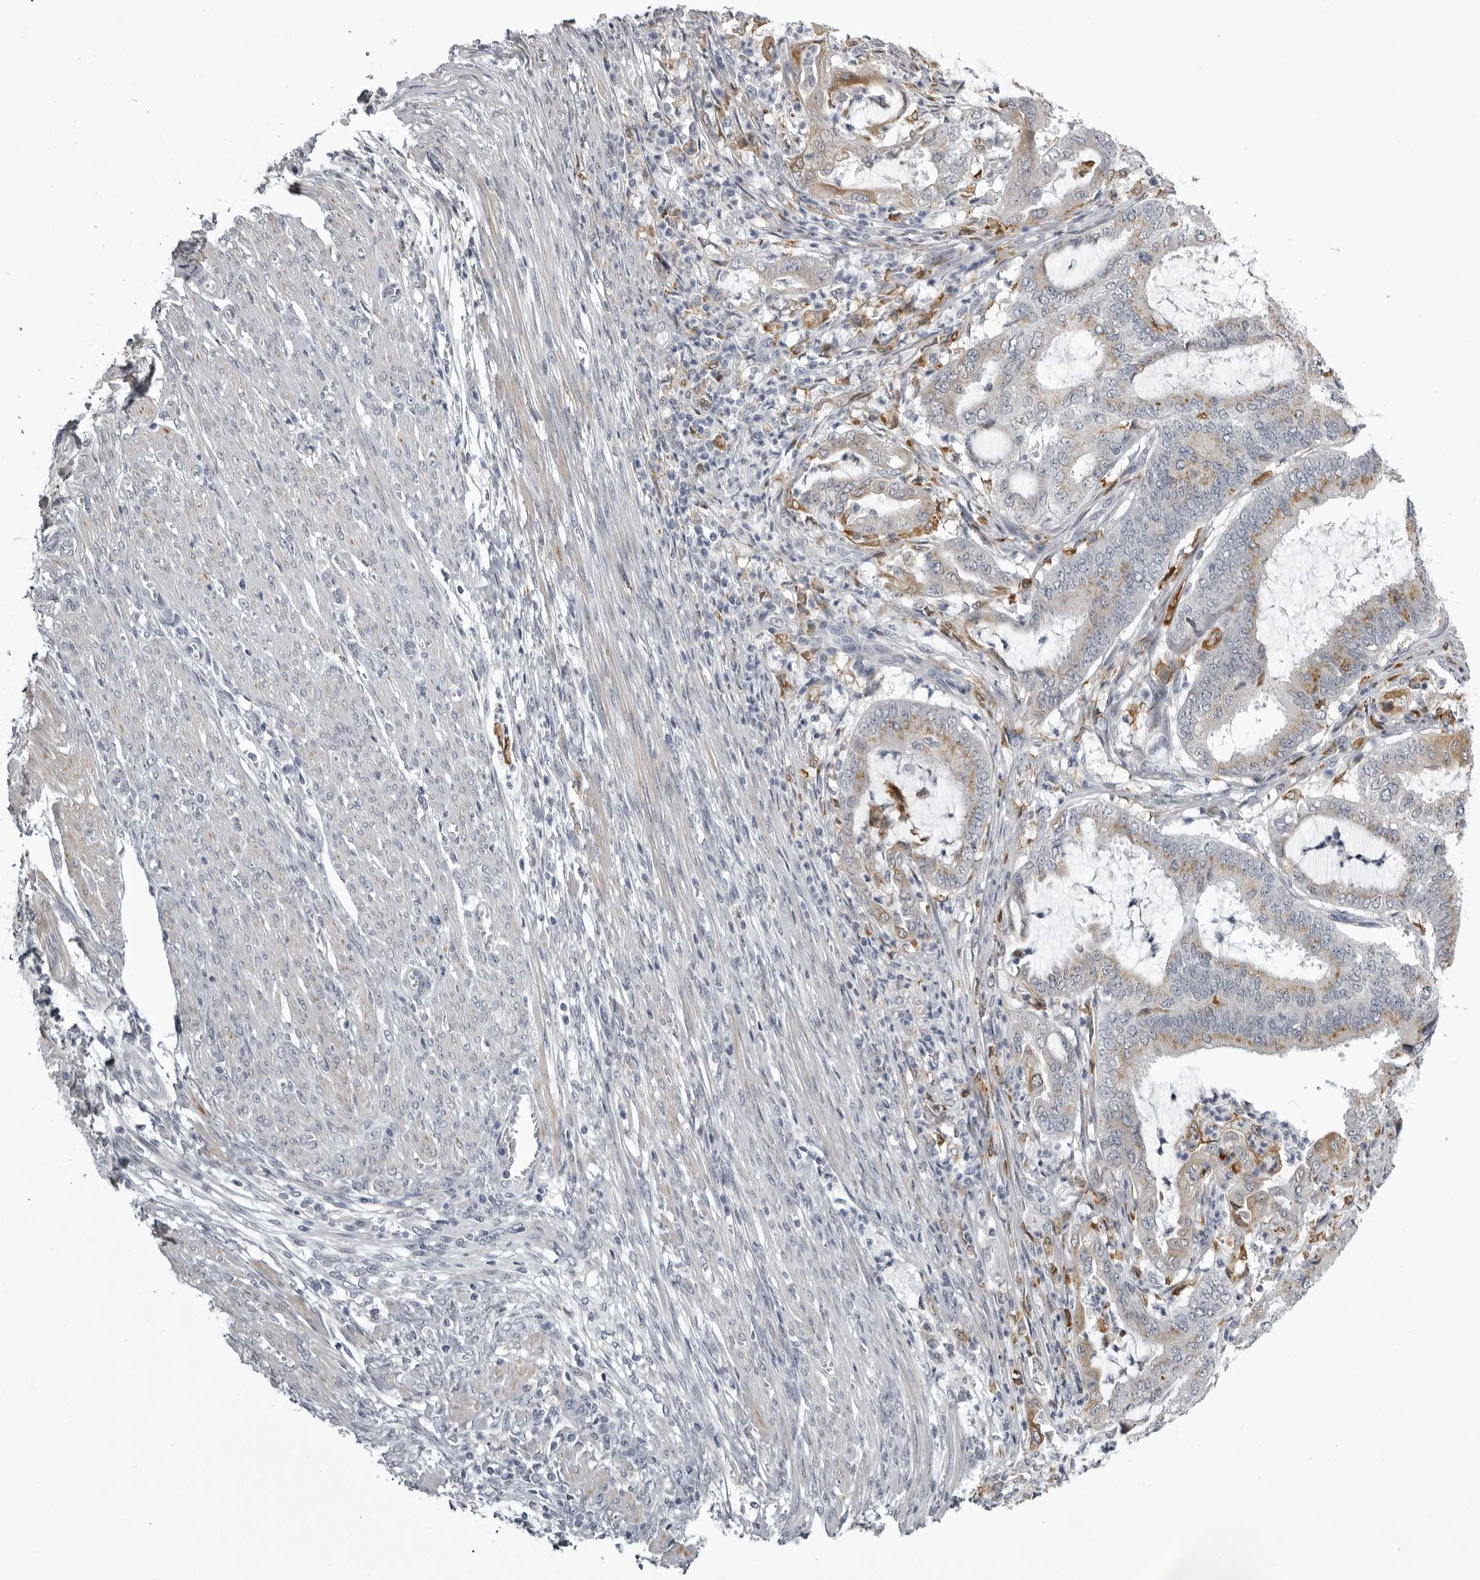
{"staining": {"intensity": "weak", "quantity": ">75%", "location": "cytoplasmic/membranous"}, "tissue": "endometrial cancer", "cell_type": "Tumor cells", "image_type": "cancer", "snomed": [{"axis": "morphology", "description": "Adenocarcinoma, NOS"}, {"axis": "topography", "description": "Endometrium"}], "caption": "This micrograph exhibits IHC staining of endometrial cancer, with low weak cytoplasmic/membranous positivity in approximately >75% of tumor cells.", "gene": "NCEH1", "patient": {"sex": "female", "age": 51}}